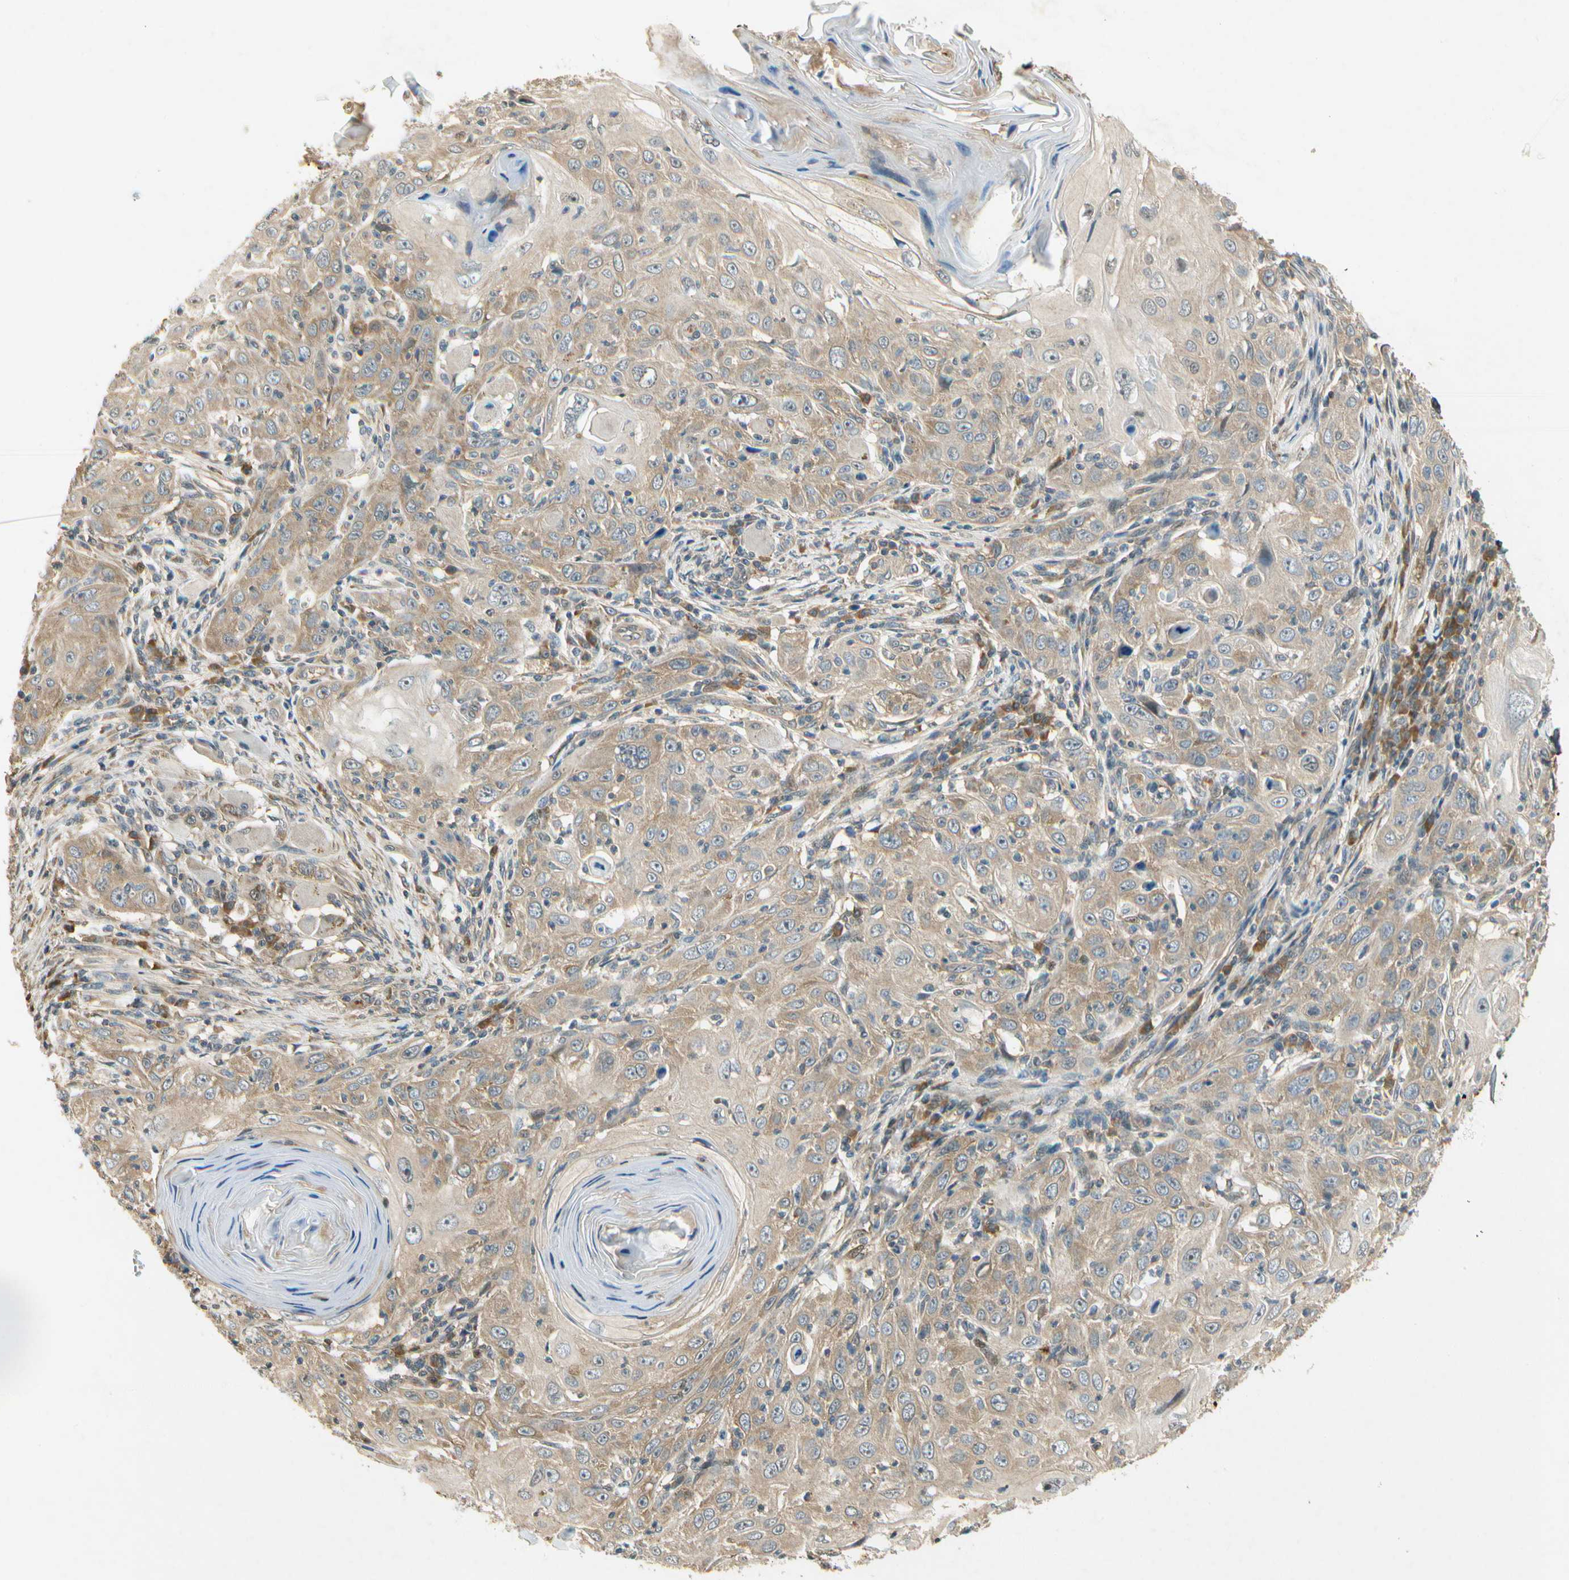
{"staining": {"intensity": "moderate", "quantity": ">75%", "location": "cytoplasmic/membranous"}, "tissue": "skin cancer", "cell_type": "Tumor cells", "image_type": "cancer", "snomed": [{"axis": "morphology", "description": "Squamous cell carcinoma, NOS"}, {"axis": "topography", "description": "Skin"}], "caption": "Skin squamous cell carcinoma stained with a brown dye reveals moderate cytoplasmic/membranous positive staining in approximately >75% of tumor cells.", "gene": "EIF1AX", "patient": {"sex": "female", "age": 88}}